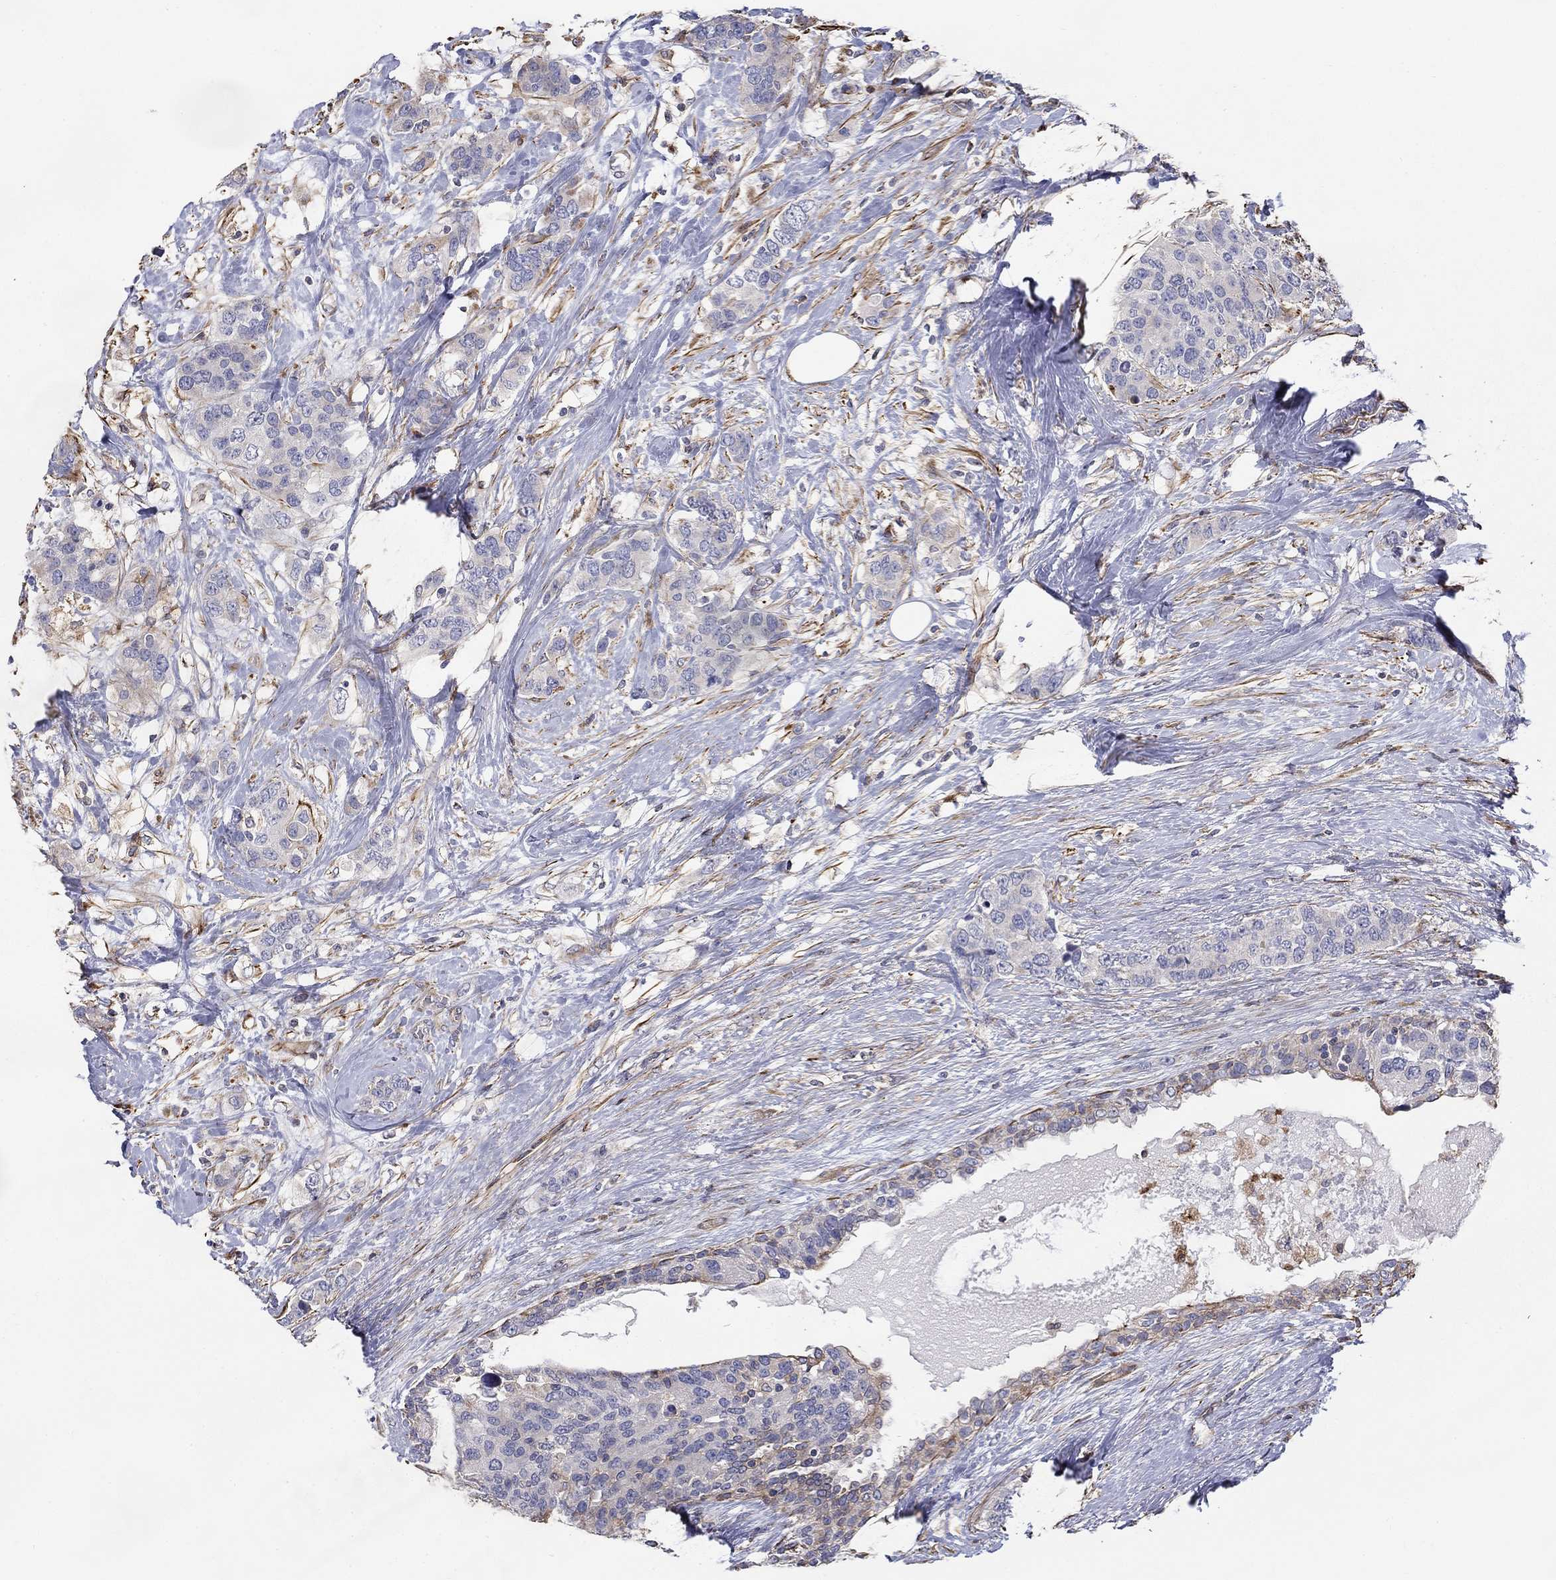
{"staining": {"intensity": "strong", "quantity": "<25%", "location": "cytoplasmic/membranous"}, "tissue": "breast cancer", "cell_type": "Tumor cells", "image_type": "cancer", "snomed": [{"axis": "morphology", "description": "Lobular carcinoma"}, {"axis": "topography", "description": "Breast"}], "caption": "Strong cytoplasmic/membranous staining for a protein is appreciated in approximately <25% of tumor cells of breast cancer using immunohistochemistry (IHC).", "gene": "NPHP1", "patient": {"sex": "female", "age": 59}}